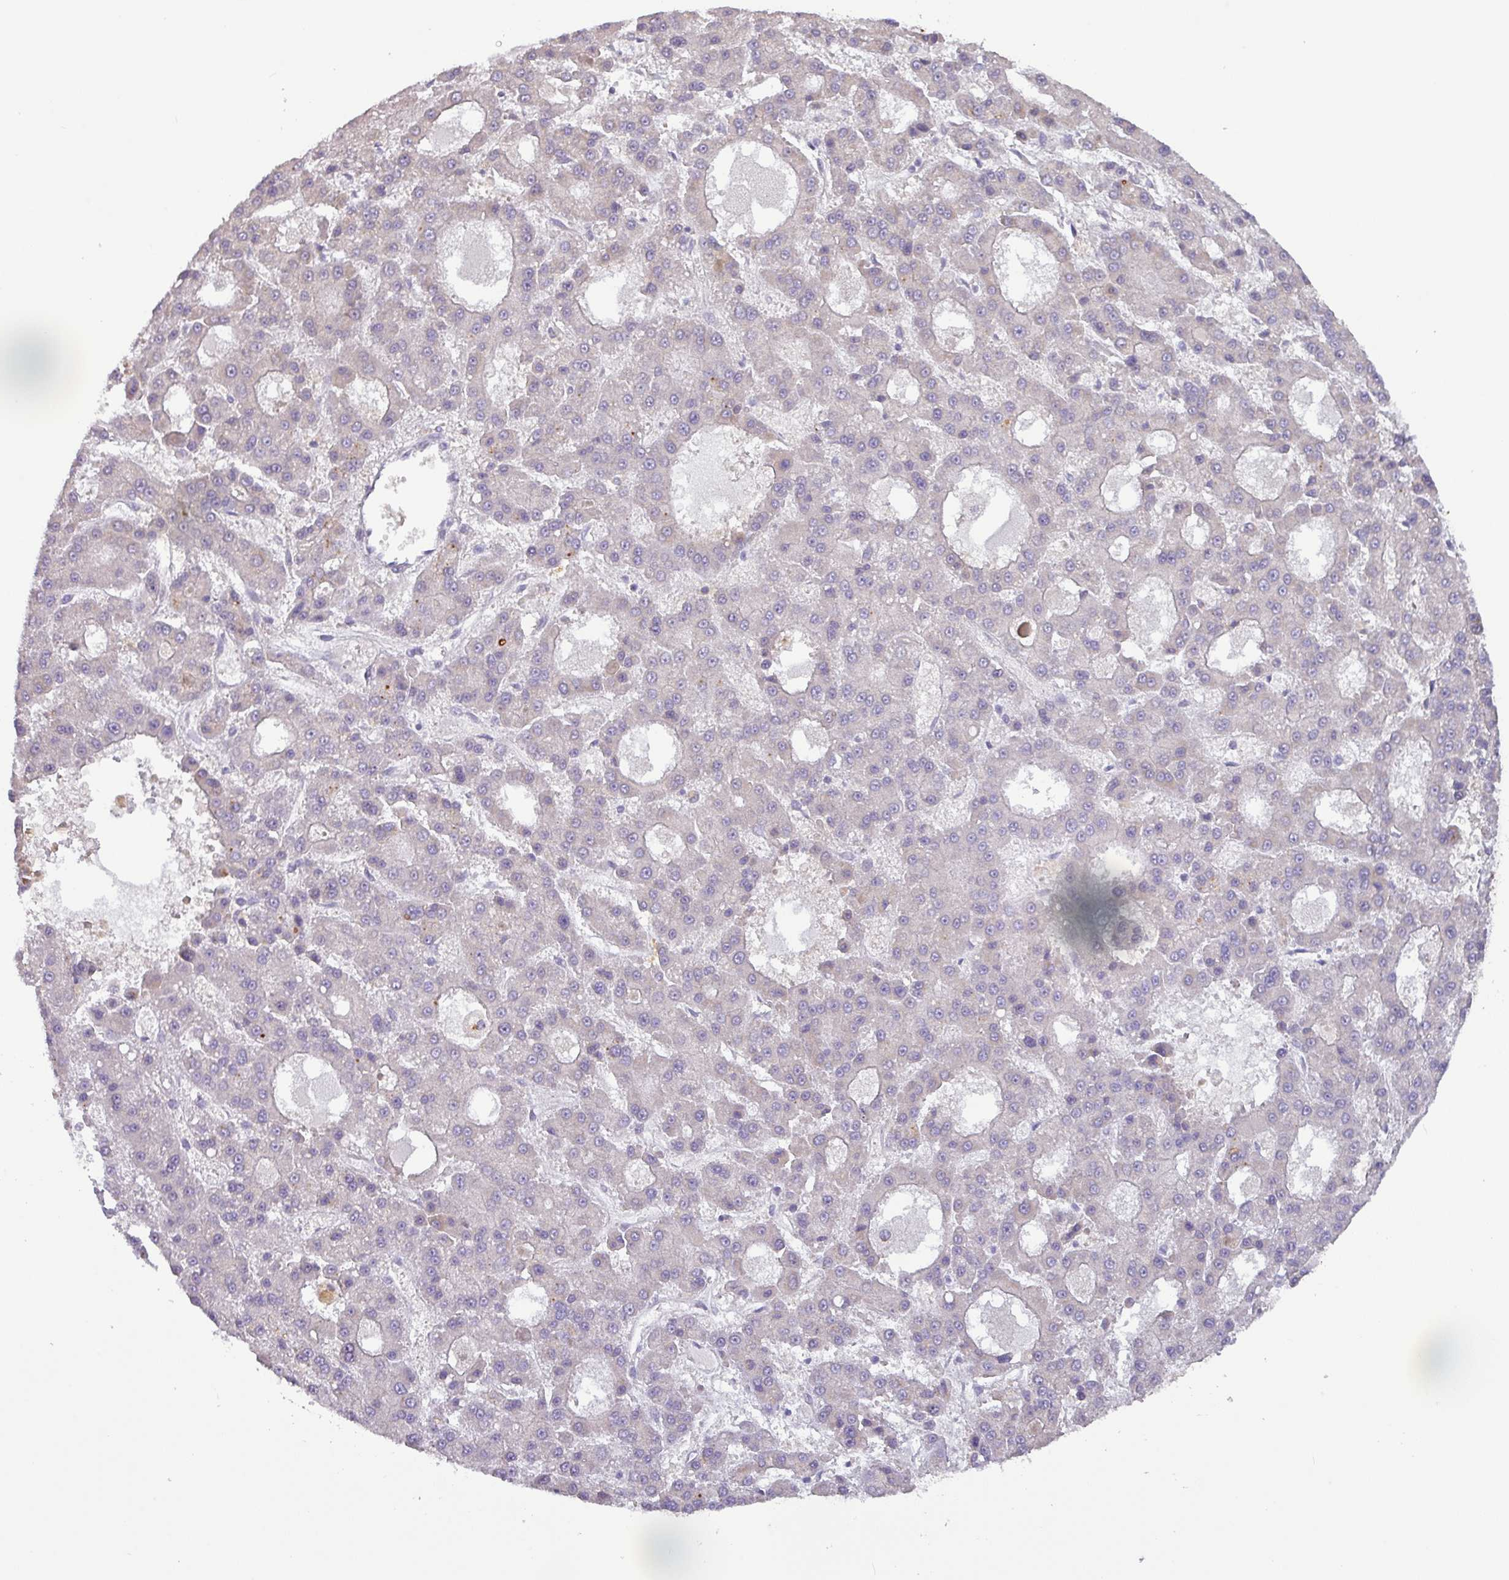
{"staining": {"intensity": "negative", "quantity": "none", "location": "none"}, "tissue": "liver cancer", "cell_type": "Tumor cells", "image_type": "cancer", "snomed": [{"axis": "morphology", "description": "Carcinoma, Hepatocellular, NOS"}, {"axis": "topography", "description": "Liver"}], "caption": "Image shows no significant protein expression in tumor cells of liver cancer.", "gene": "GALNT12", "patient": {"sex": "male", "age": 70}}